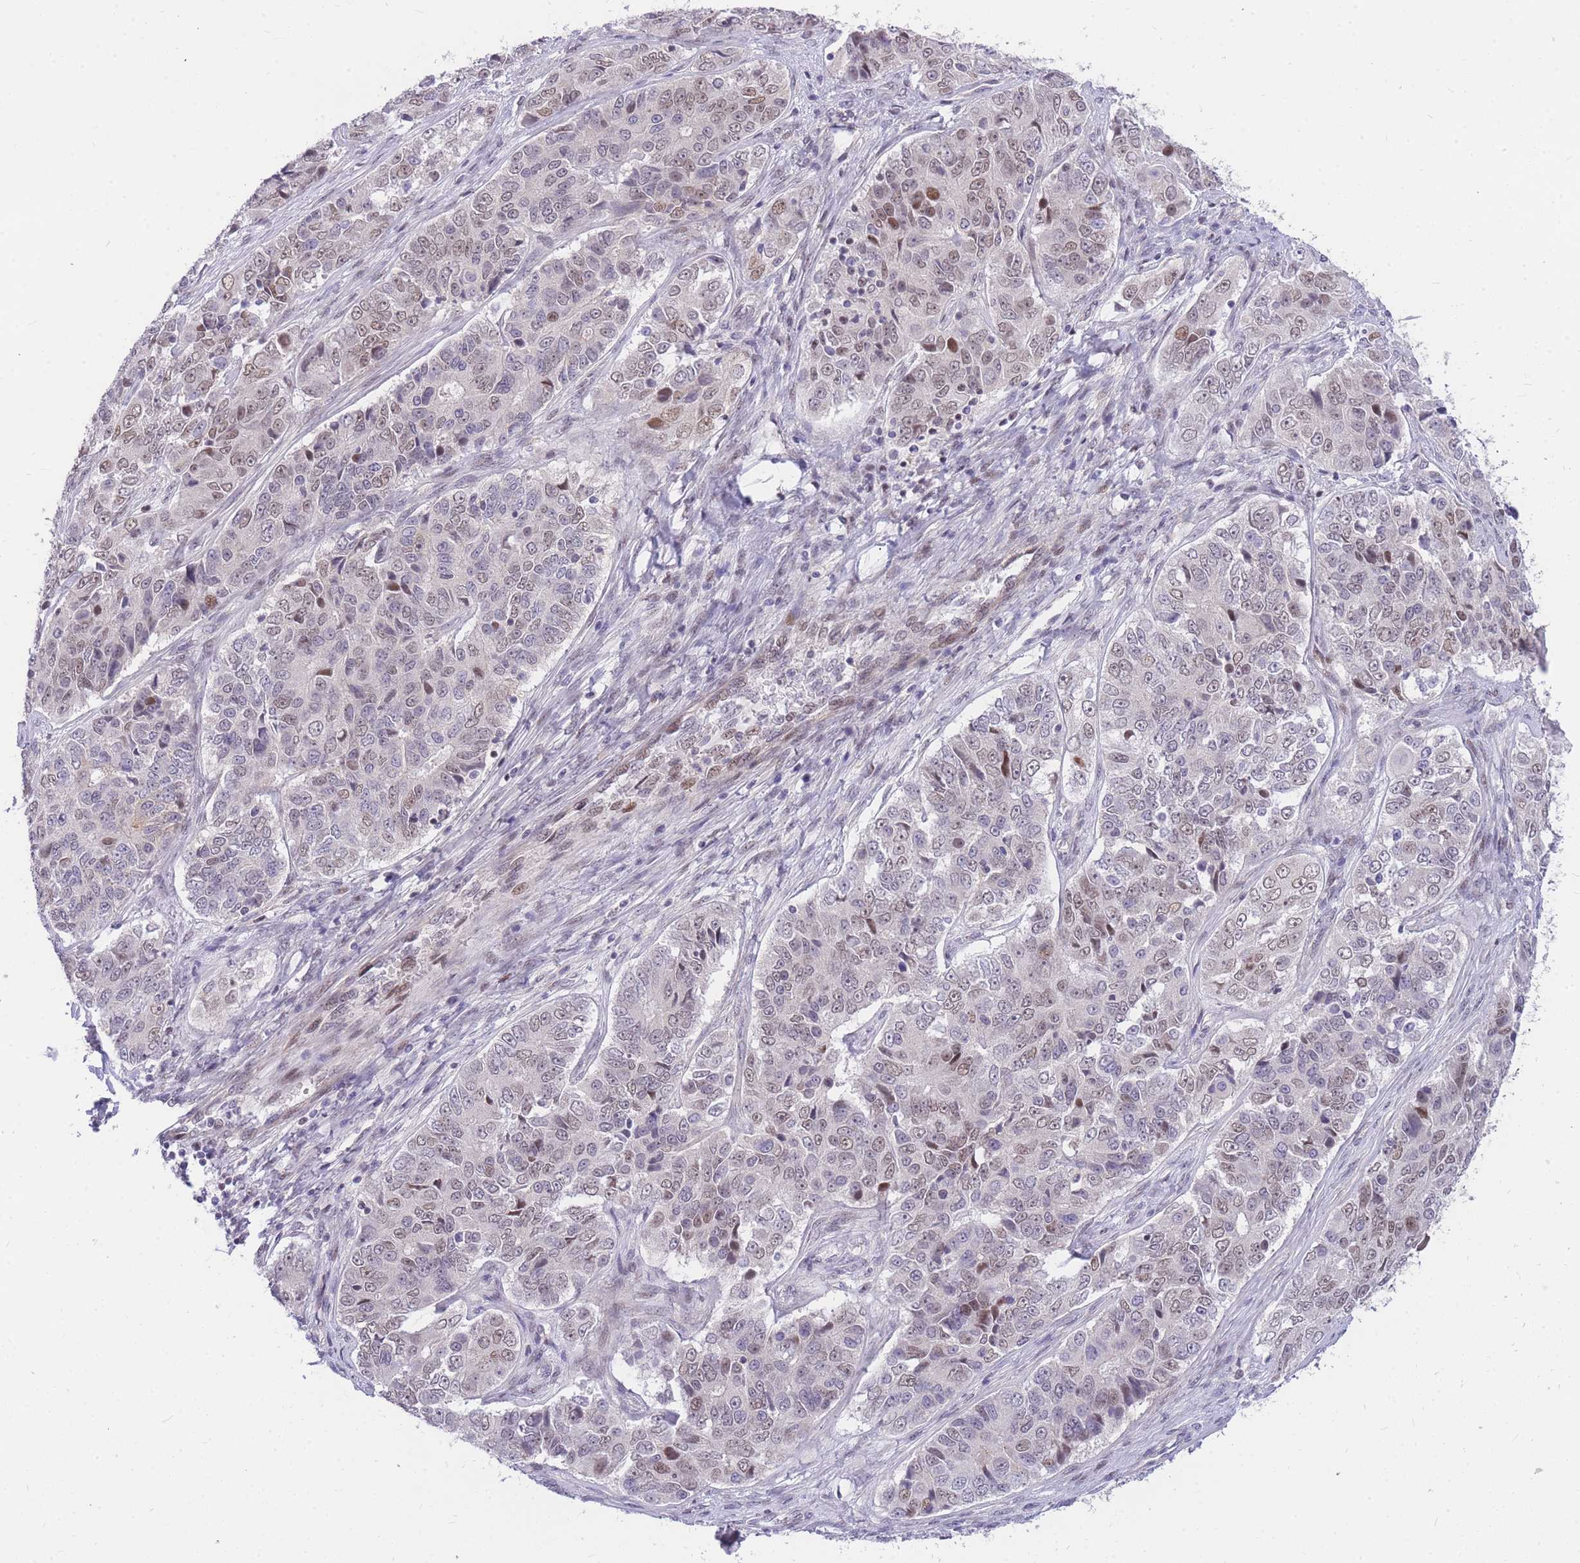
{"staining": {"intensity": "moderate", "quantity": "<25%", "location": "nuclear"}, "tissue": "ovarian cancer", "cell_type": "Tumor cells", "image_type": "cancer", "snomed": [{"axis": "morphology", "description": "Carcinoma, endometroid"}, {"axis": "topography", "description": "Ovary"}], "caption": "About <25% of tumor cells in human ovarian endometroid carcinoma demonstrate moderate nuclear protein positivity as visualized by brown immunohistochemical staining.", "gene": "TLE2", "patient": {"sex": "female", "age": 51}}